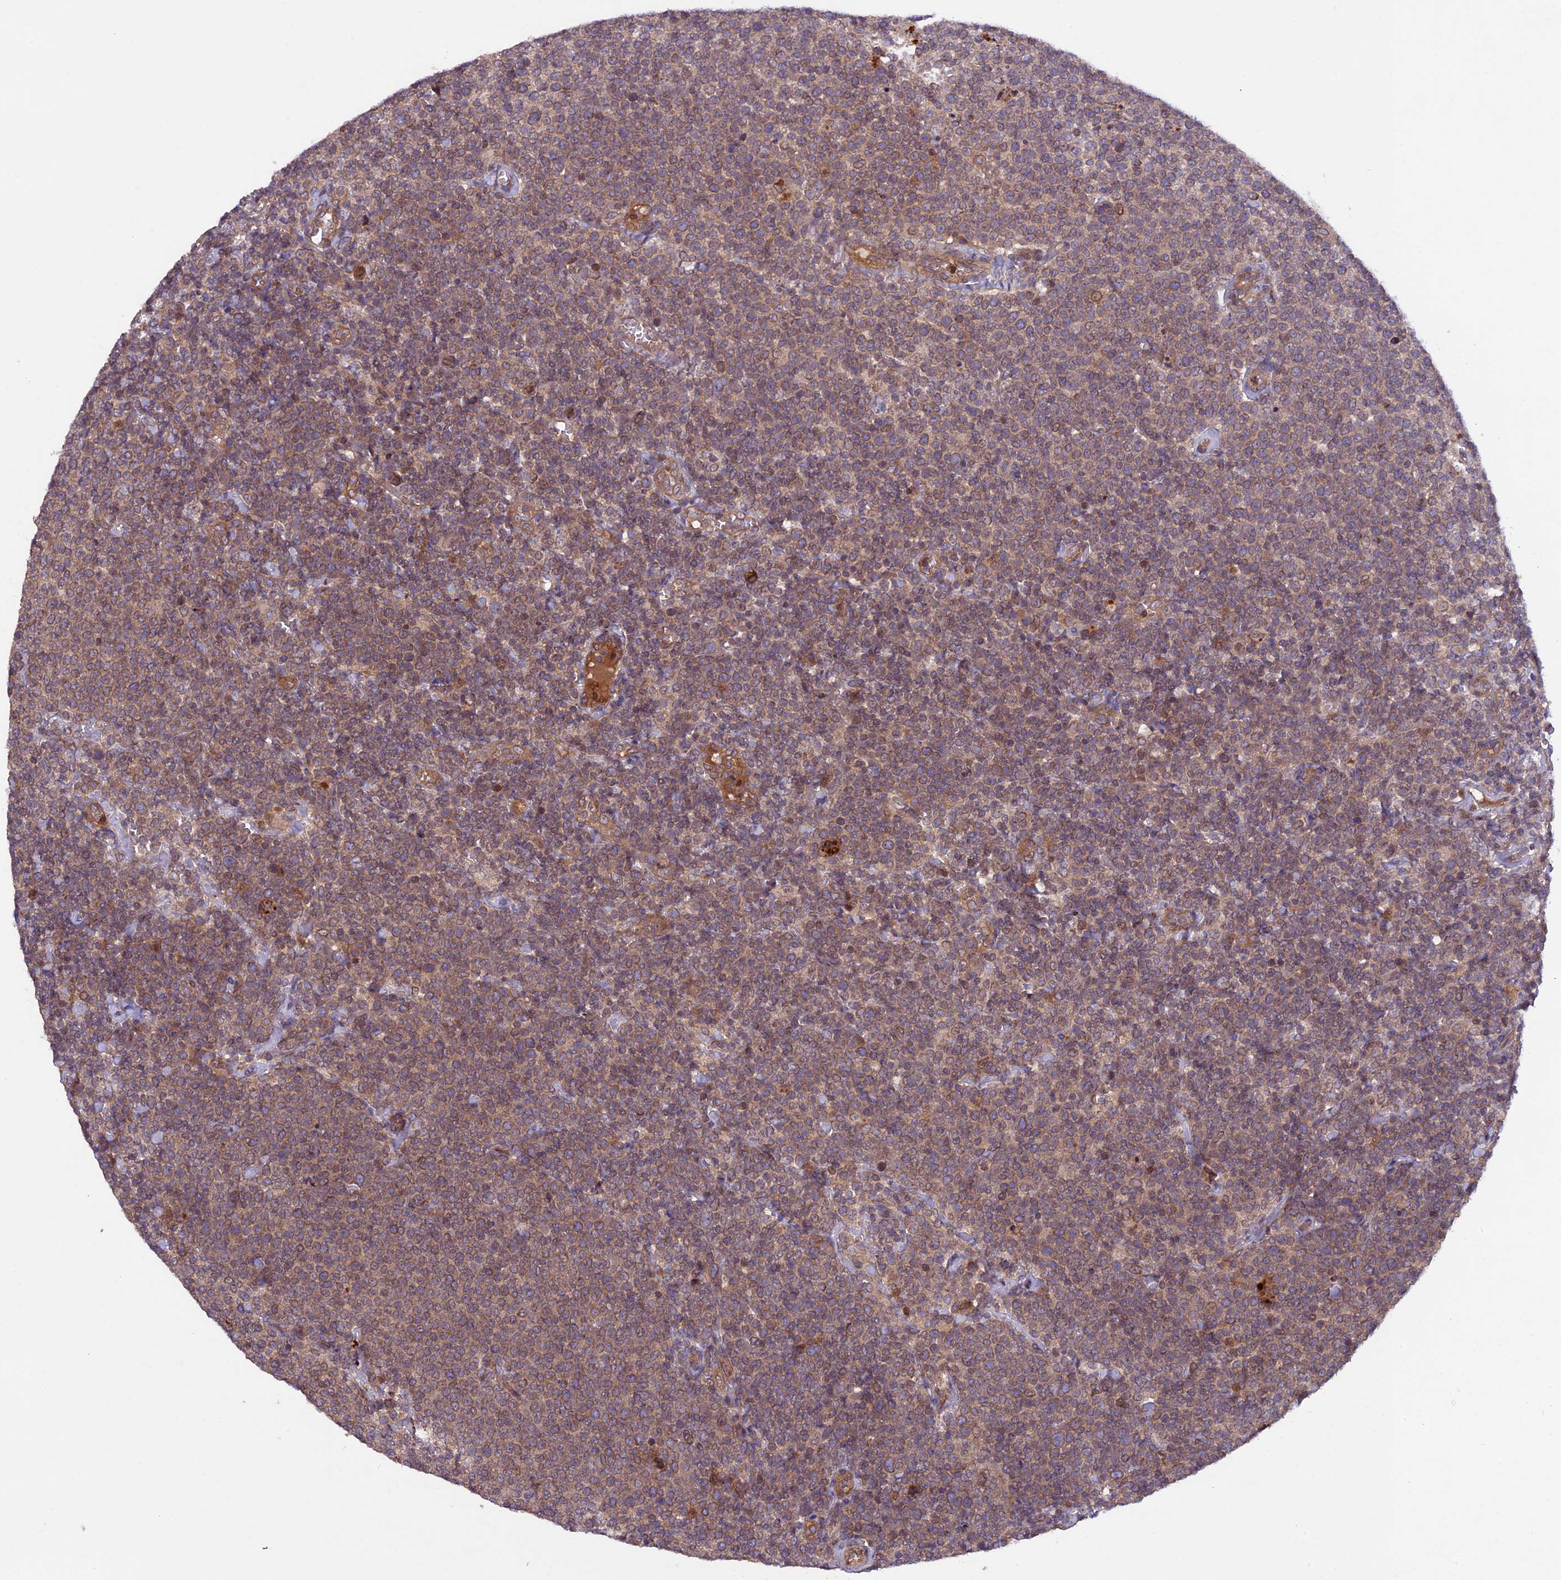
{"staining": {"intensity": "moderate", "quantity": ">75%", "location": "cytoplasmic/membranous"}, "tissue": "lymphoma", "cell_type": "Tumor cells", "image_type": "cancer", "snomed": [{"axis": "morphology", "description": "Malignant lymphoma, non-Hodgkin's type, High grade"}, {"axis": "topography", "description": "Lymph node"}], "caption": "Immunohistochemical staining of lymphoma shows moderate cytoplasmic/membranous protein positivity in about >75% of tumor cells. (DAB (3,3'-diaminobenzidine) IHC, brown staining for protein, blue staining for nuclei).", "gene": "CCDC125", "patient": {"sex": "male", "age": 61}}